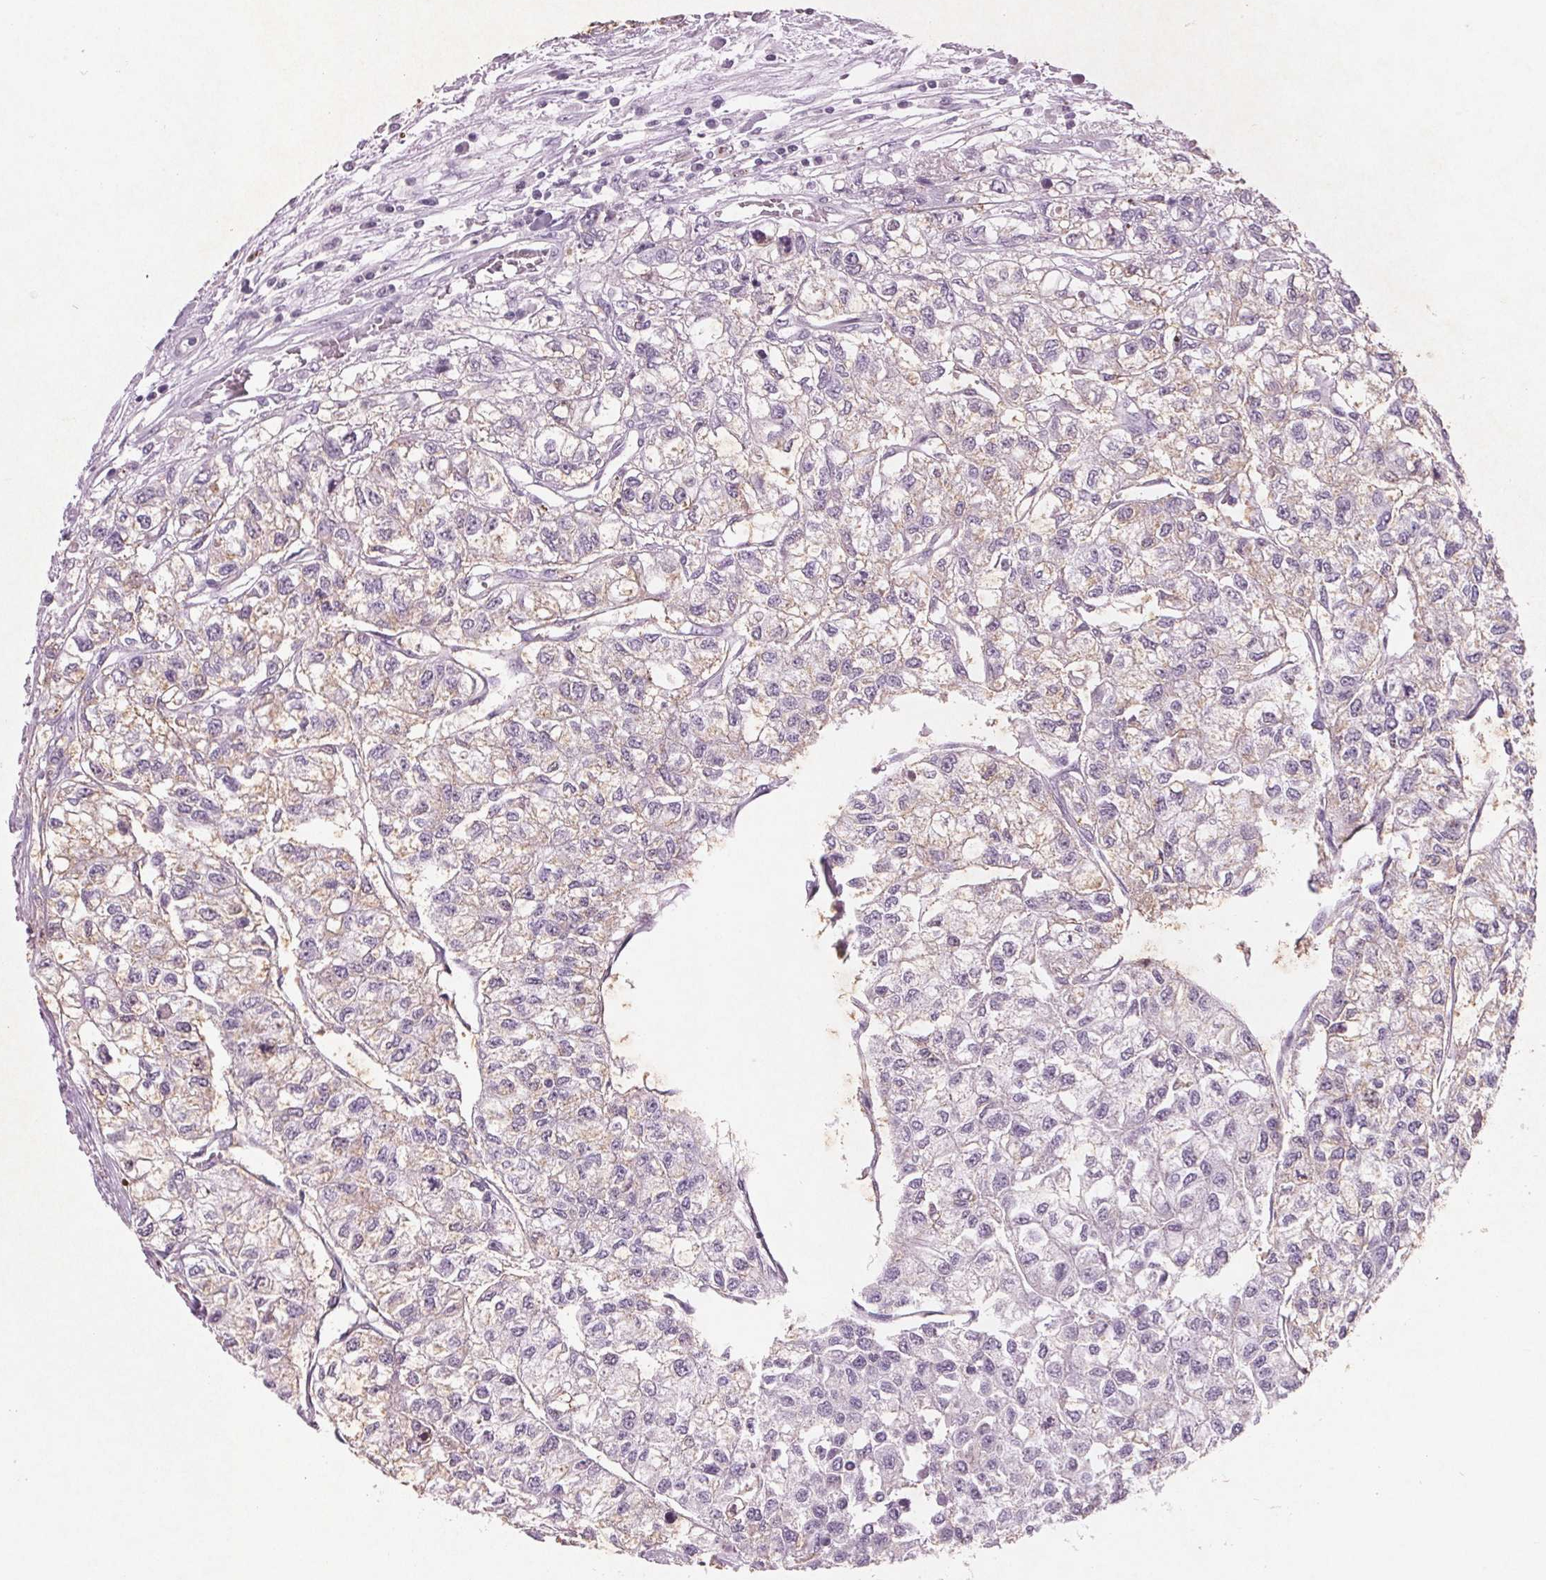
{"staining": {"intensity": "weak", "quantity": "25%-75%", "location": "cytoplasmic/membranous"}, "tissue": "renal cancer", "cell_type": "Tumor cells", "image_type": "cancer", "snomed": [{"axis": "morphology", "description": "Adenocarcinoma, NOS"}, {"axis": "topography", "description": "Kidney"}], "caption": "Immunohistochemical staining of human adenocarcinoma (renal) exhibits weak cytoplasmic/membranous protein expression in approximately 25%-75% of tumor cells.", "gene": "PTPN14", "patient": {"sex": "male", "age": 56}}